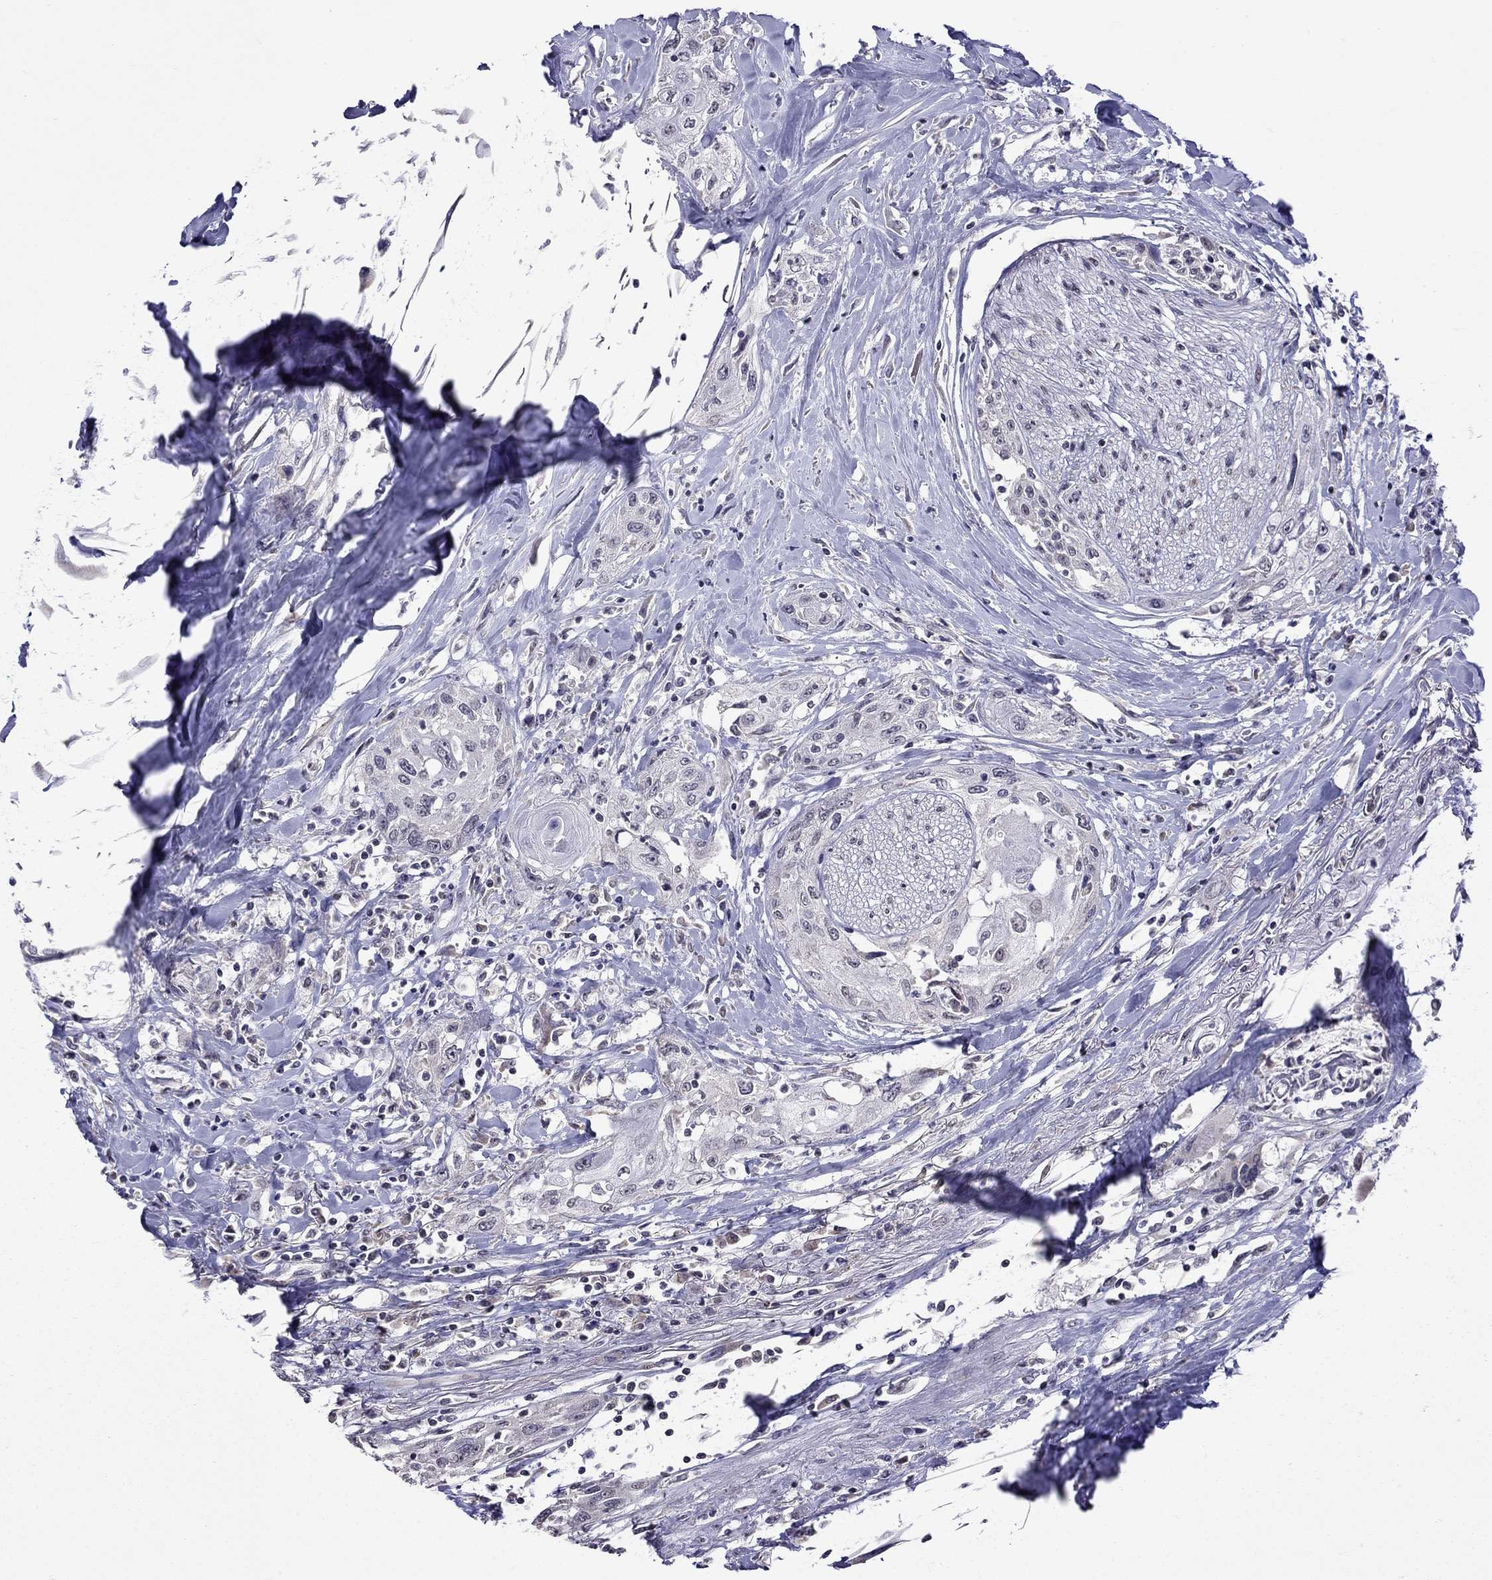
{"staining": {"intensity": "negative", "quantity": "none", "location": "none"}, "tissue": "head and neck cancer", "cell_type": "Tumor cells", "image_type": "cancer", "snomed": [{"axis": "morphology", "description": "Normal tissue, NOS"}, {"axis": "morphology", "description": "Squamous cell carcinoma, NOS"}, {"axis": "topography", "description": "Oral tissue"}, {"axis": "topography", "description": "Peripheral nerve tissue"}, {"axis": "topography", "description": "Head-Neck"}], "caption": "The image reveals no significant expression in tumor cells of head and neck cancer (squamous cell carcinoma). The staining was performed using DAB (3,3'-diaminobenzidine) to visualize the protein expression in brown, while the nuclei were stained in blue with hematoxylin (Magnification: 20x).", "gene": "HES5", "patient": {"sex": "female", "age": 59}}